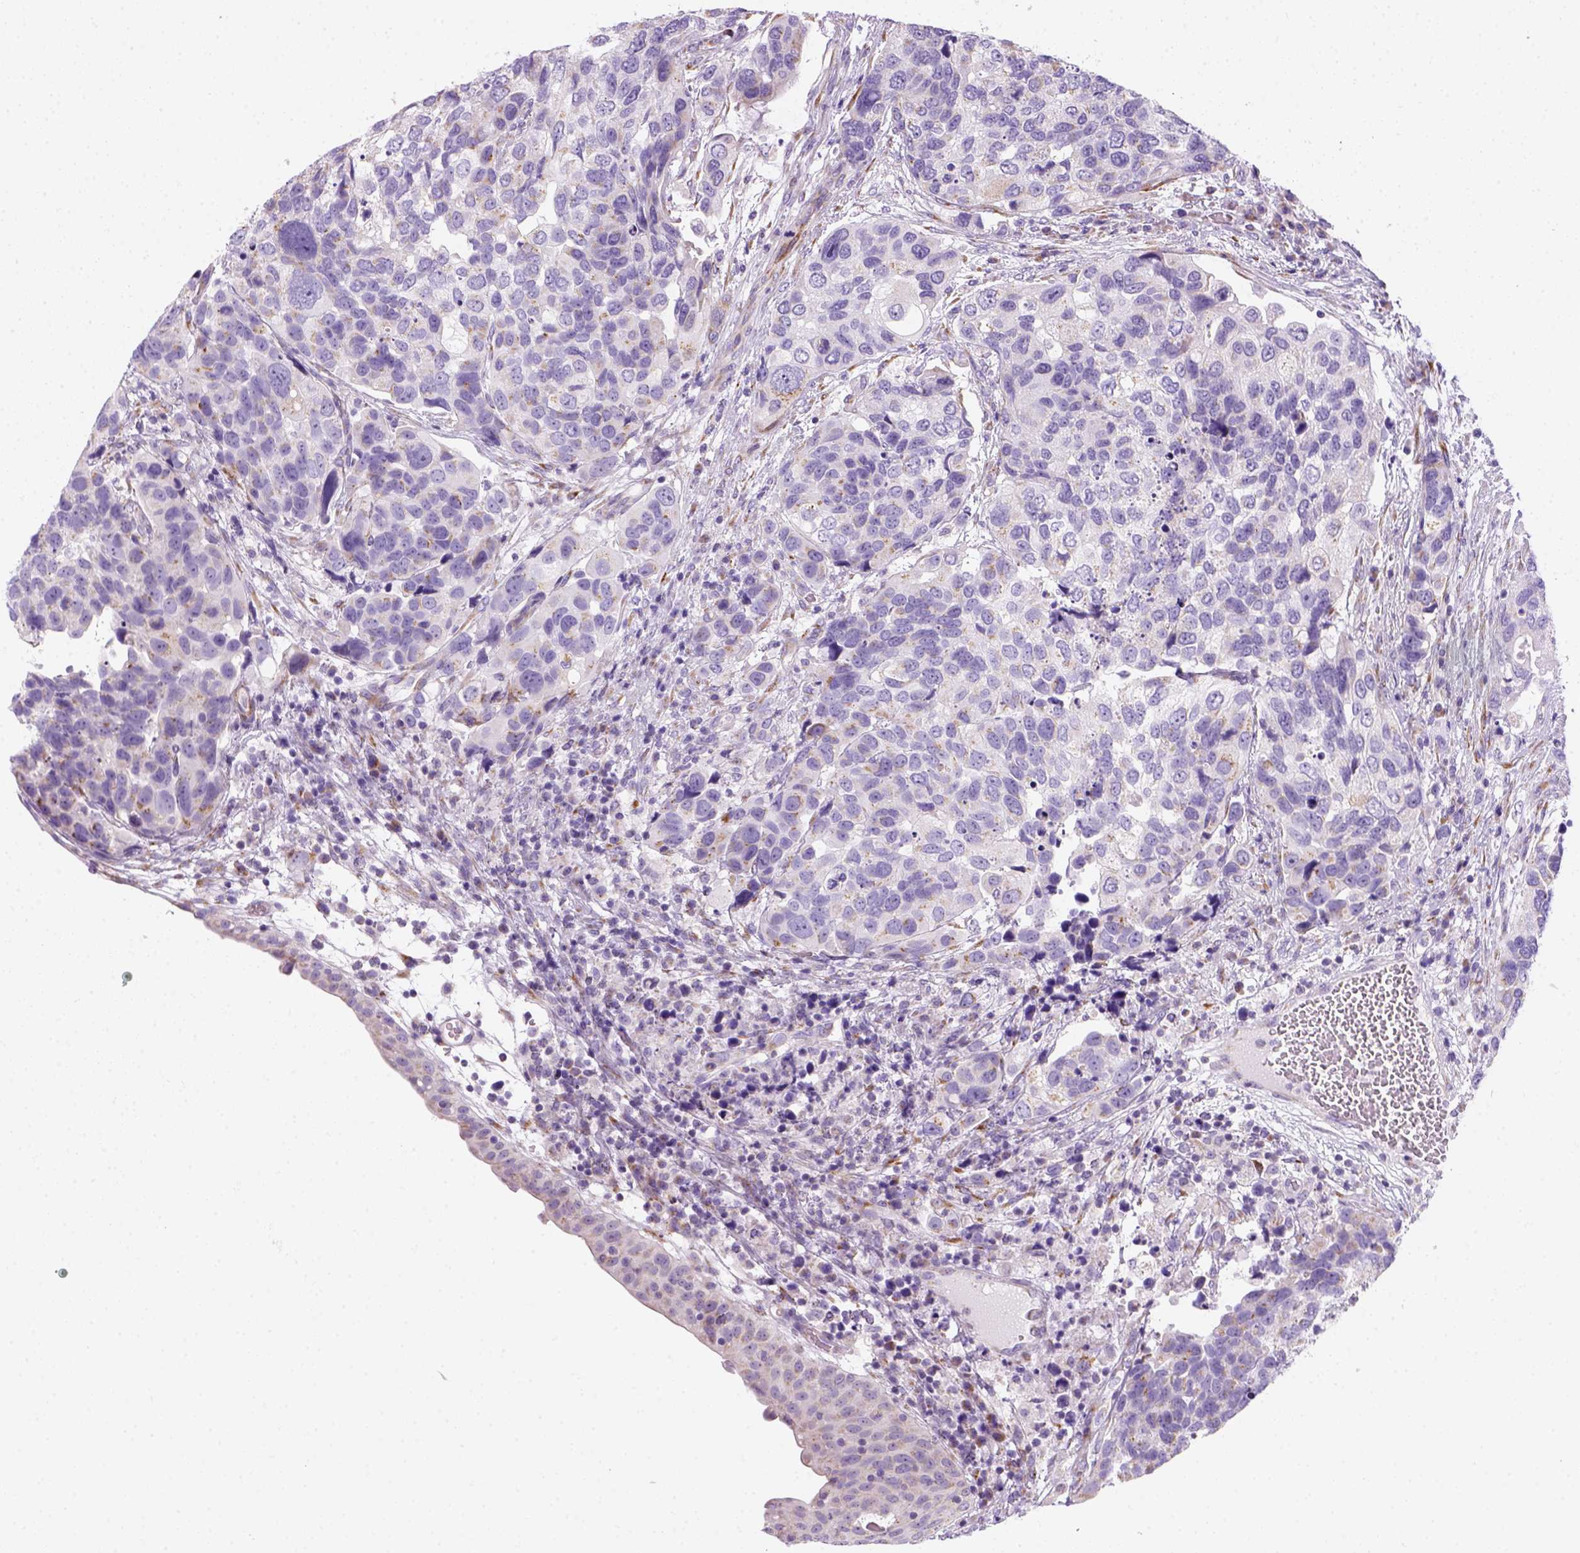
{"staining": {"intensity": "weak", "quantity": "<25%", "location": "cytoplasmic/membranous"}, "tissue": "urothelial cancer", "cell_type": "Tumor cells", "image_type": "cancer", "snomed": [{"axis": "morphology", "description": "Urothelial carcinoma, High grade"}, {"axis": "topography", "description": "Urinary bladder"}], "caption": "There is no significant staining in tumor cells of urothelial carcinoma (high-grade).", "gene": "CES2", "patient": {"sex": "male", "age": 60}}